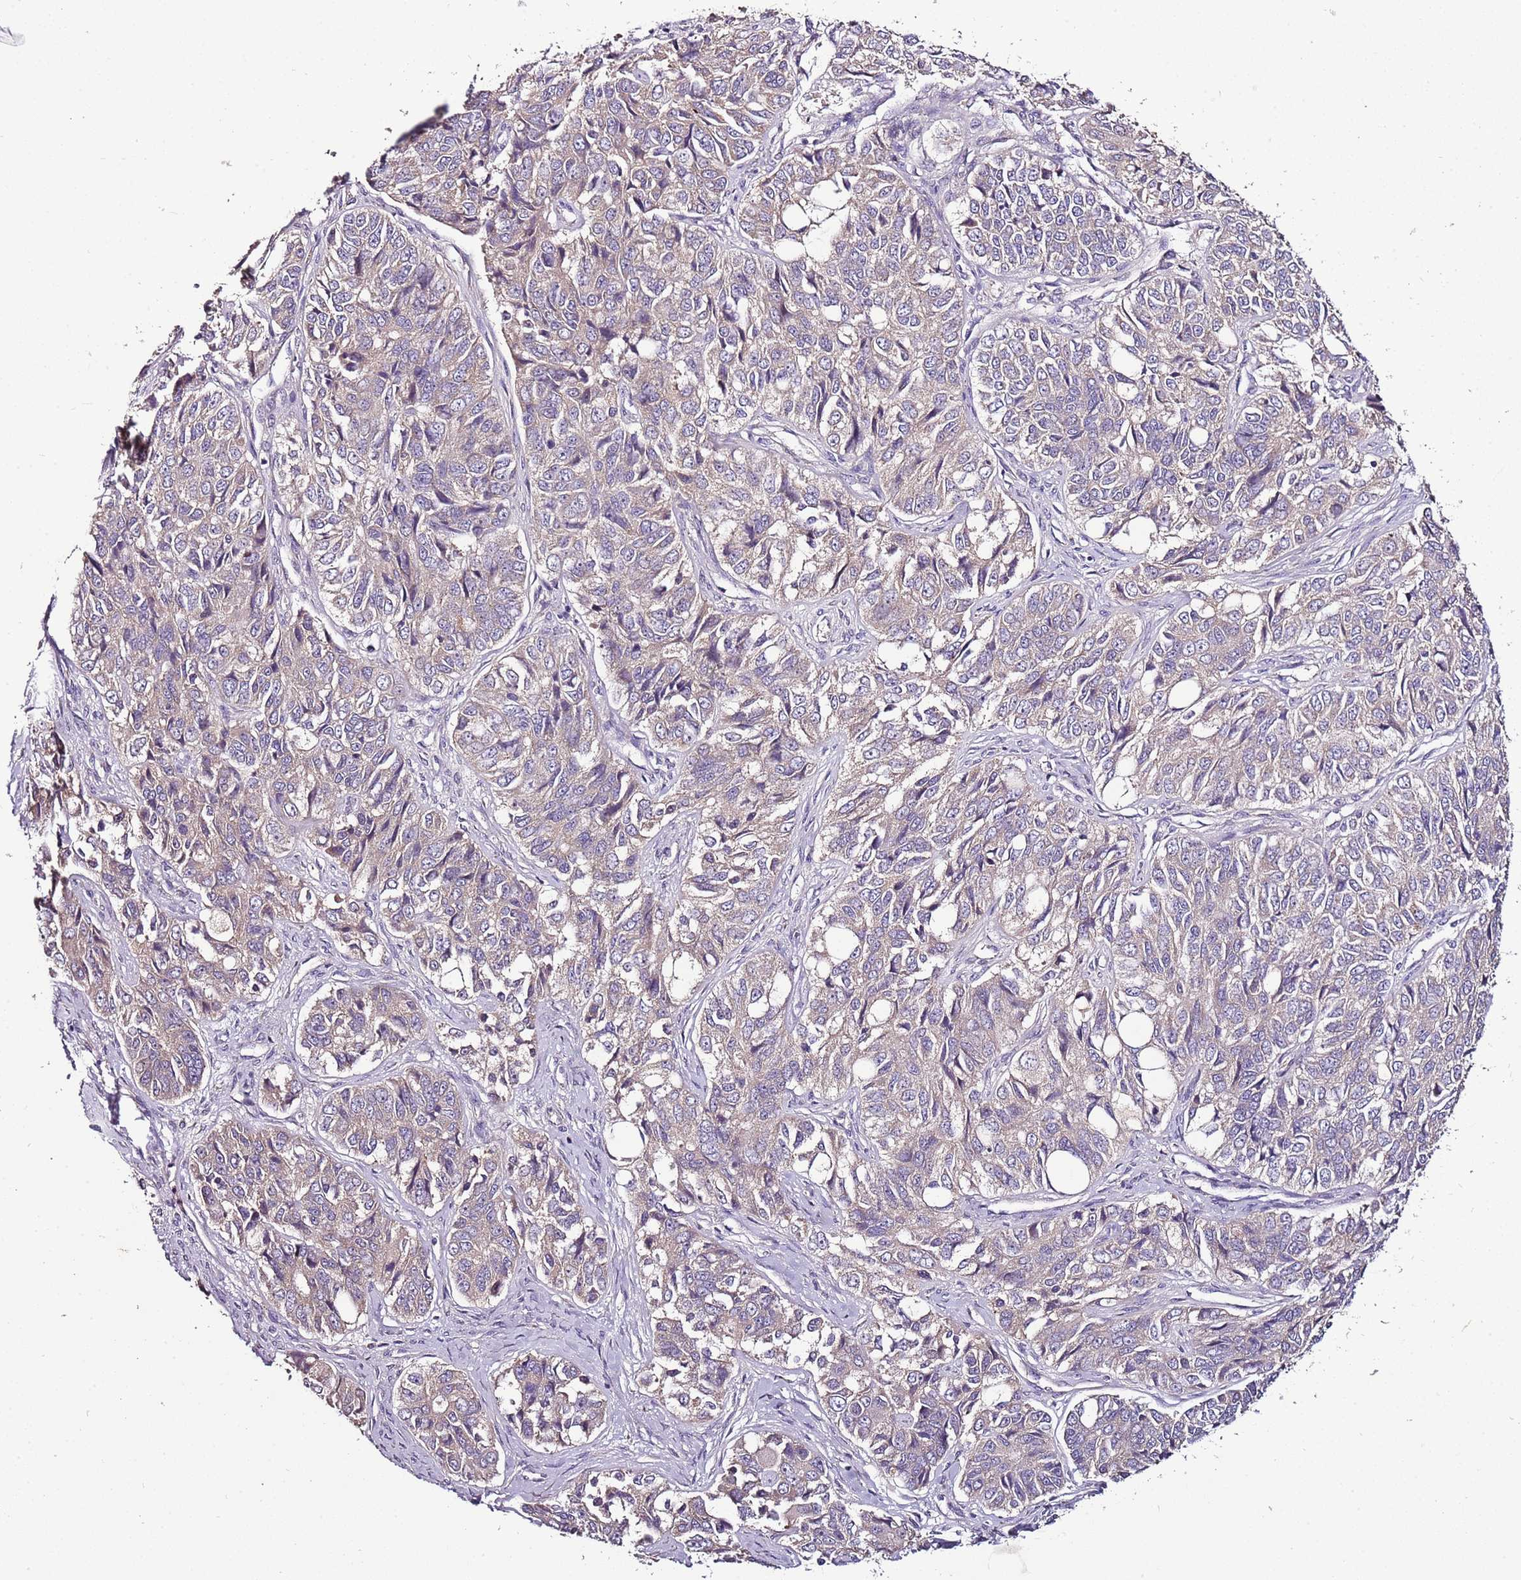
{"staining": {"intensity": "negative", "quantity": "none", "location": "none"}, "tissue": "ovarian cancer", "cell_type": "Tumor cells", "image_type": "cancer", "snomed": [{"axis": "morphology", "description": "Carcinoma, endometroid"}, {"axis": "topography", "description": "Ovary"}], "caption": "An IHC image of ovarian cancer is shown. There is no staining in tumor cells of ovarian cancer.", "gene": "FAM20A", "patient": {"sex": "female", "age": 51}}